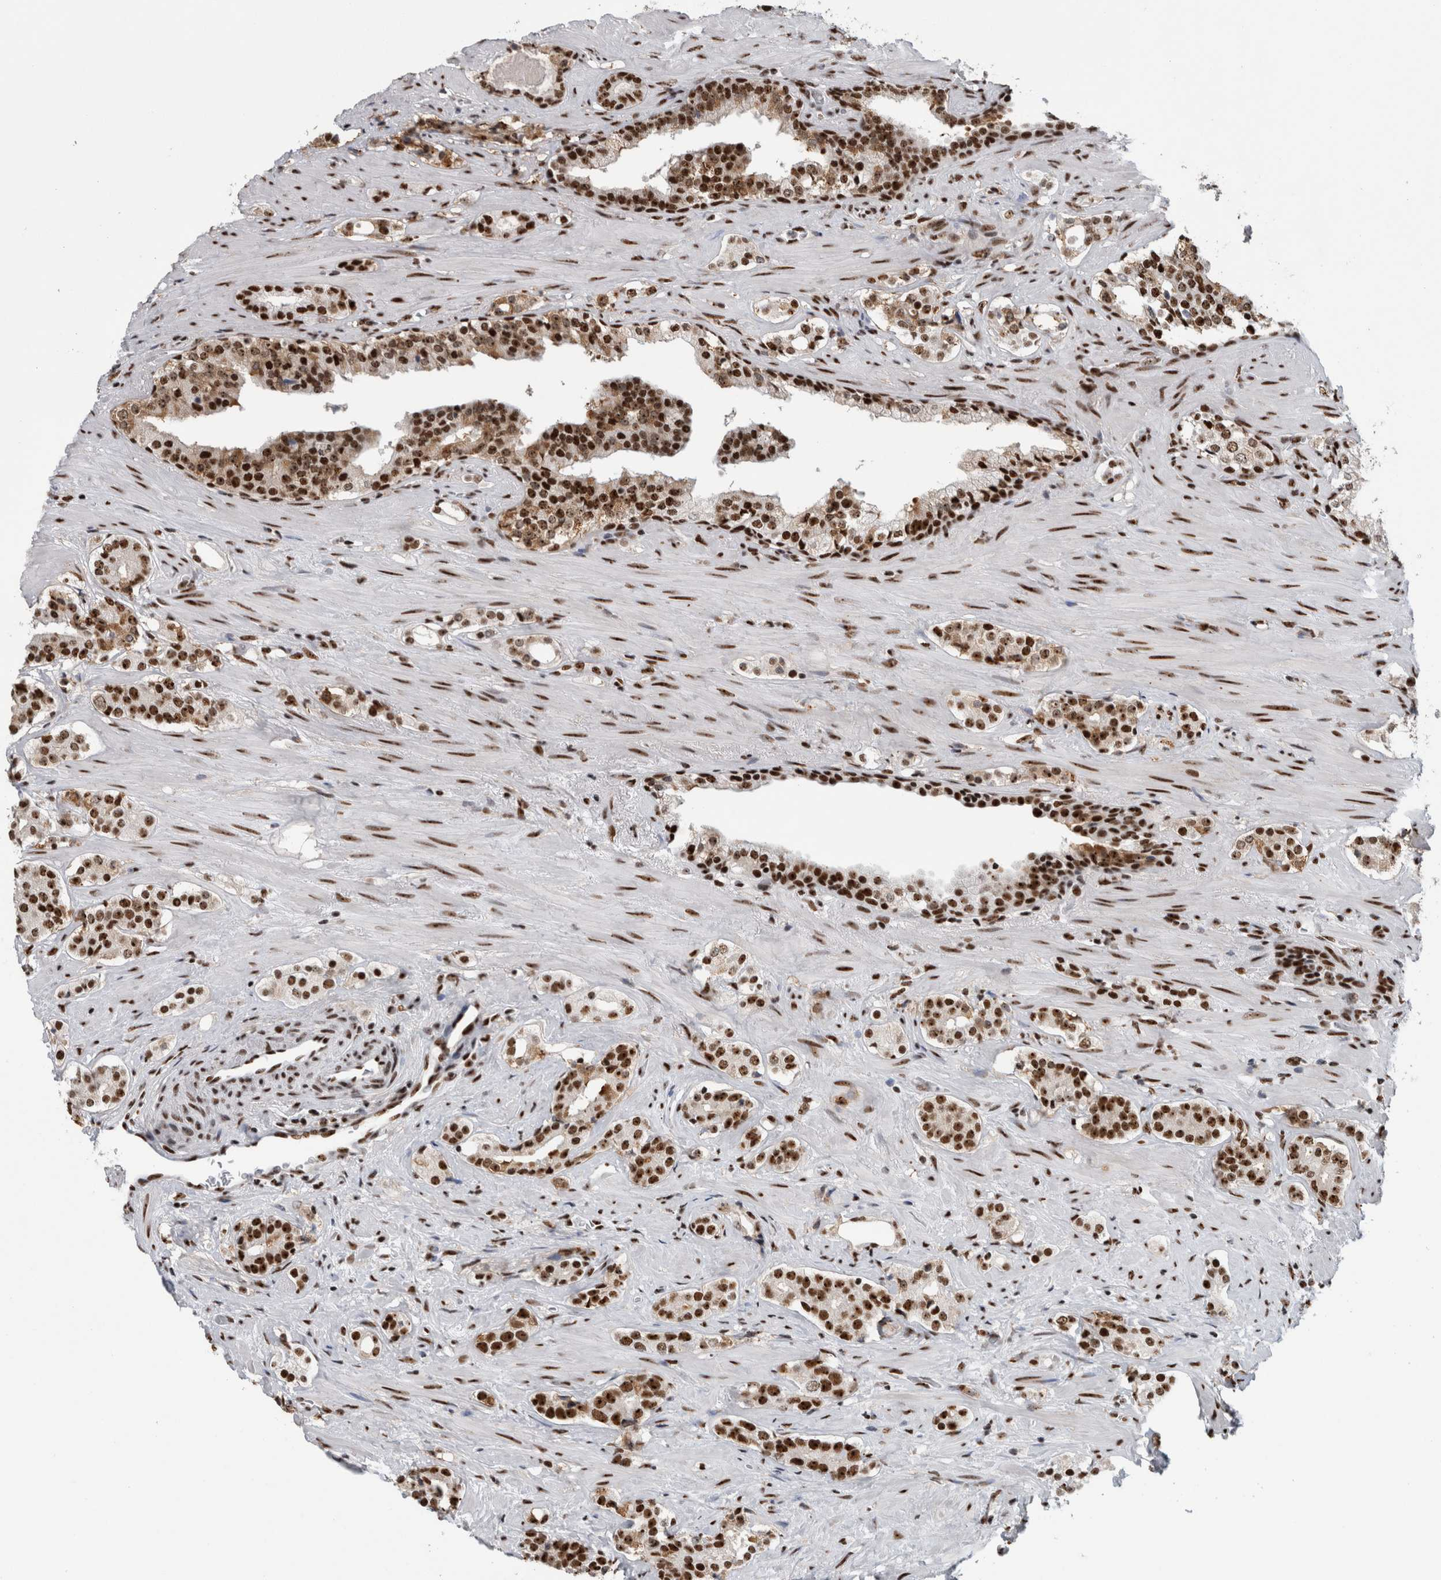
{"staining": {"intensity": "strong", "quantity": ">75%", "location": "cytoplasmic/membranous,nuclear"}, "tissue": "prostate cancer", "cell_type": "Tumor cells", "image_type": "cancer", "snomed": [{"axis": "morphology", "description": "Adenocarcinoma, High grade"}, {"axis": "topography", "description": "Prostate"}], "caption": "Approximately >75% of tumor cells in human prostate high-grade adenocarcinoma demonstrate strong cytoplasmic/membranous and nuclear protein expression as visualized by brown immunohistochemical staining.", "gene": "NCL", "patient": {"sex": "male", "age": 71}}